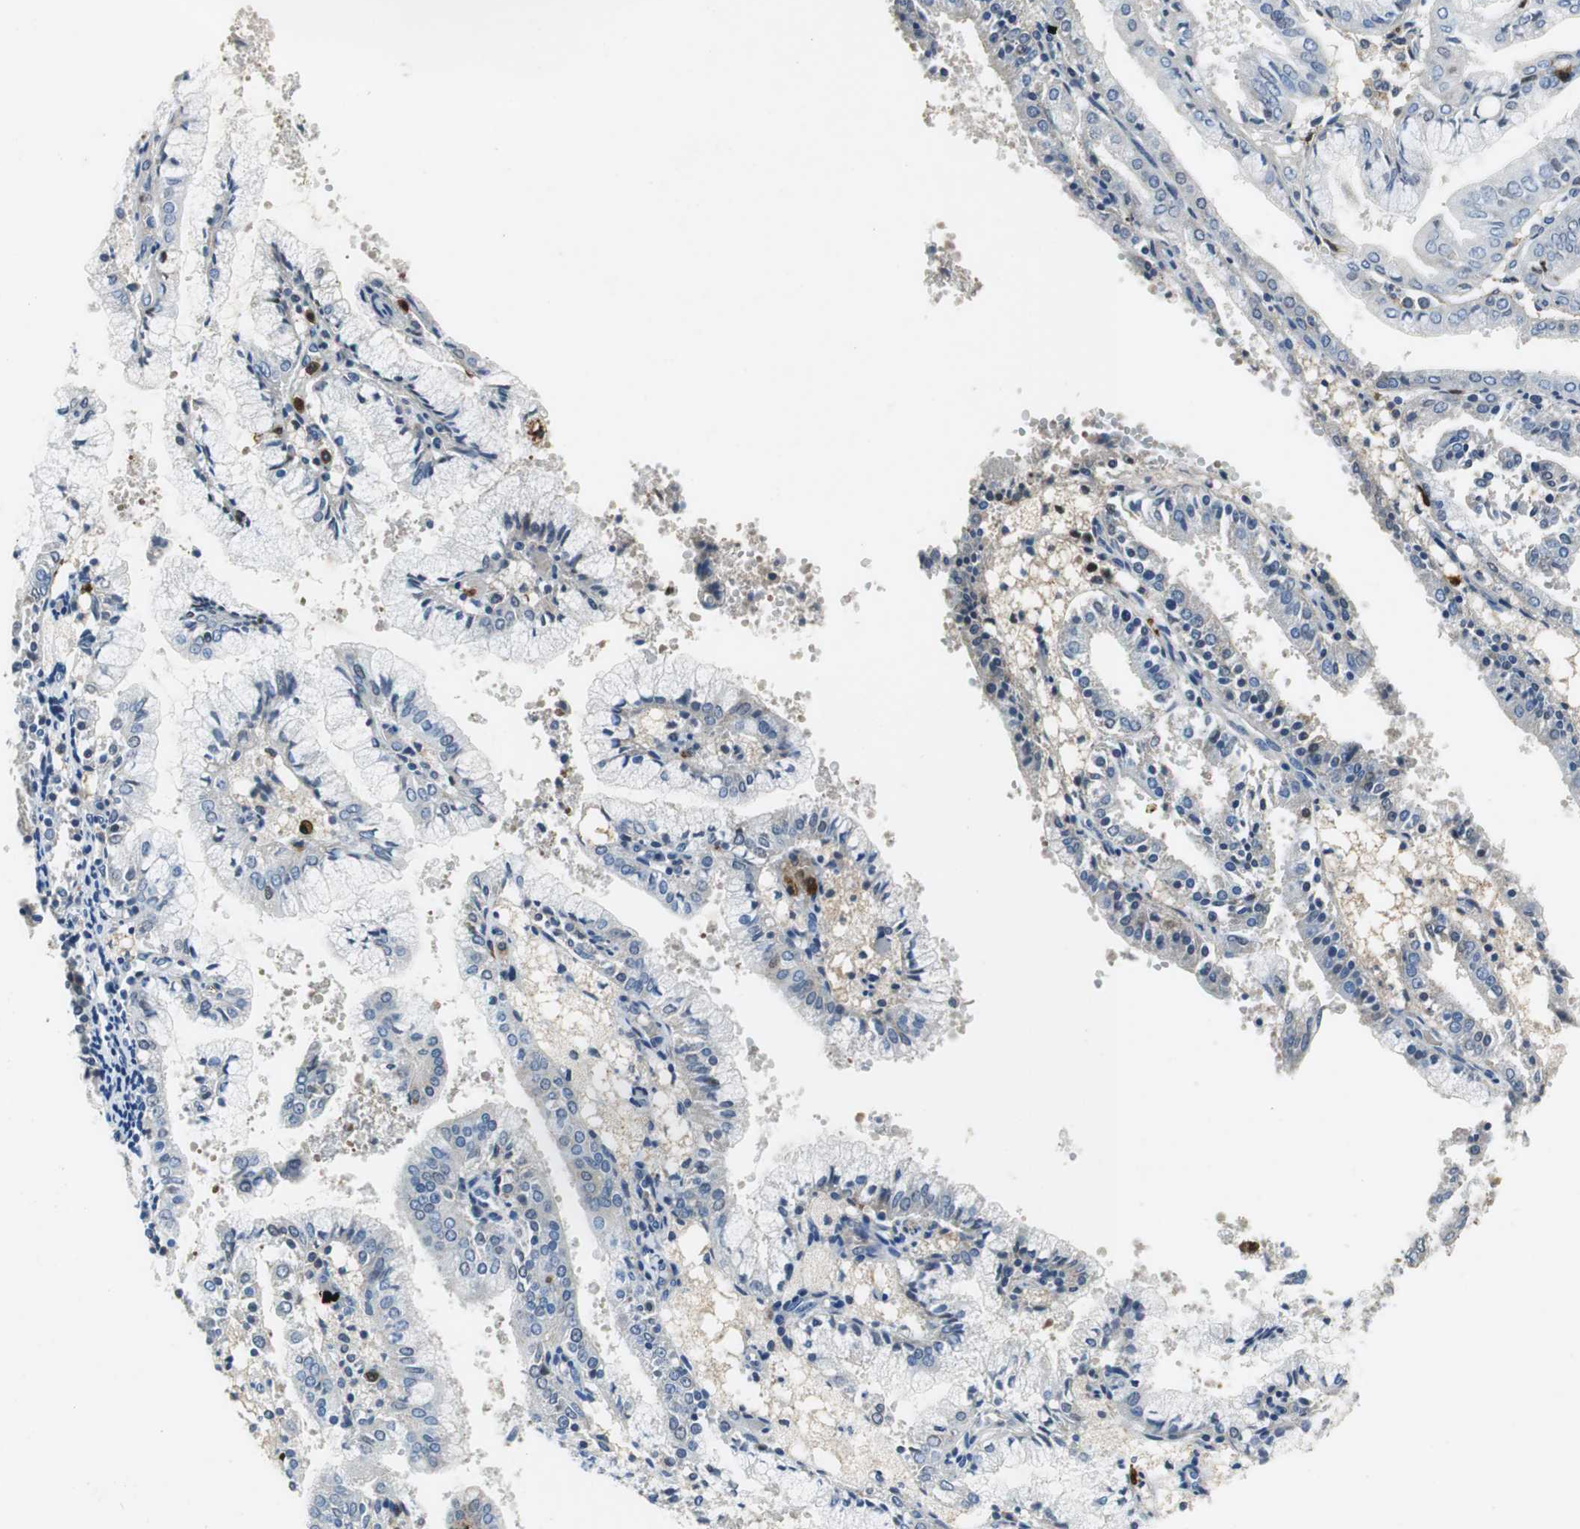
{"staining": {"intensity": "weak", "quantity": "<25%", "location": "nuclear"}, "tissue": "endometrial cancer", "cell_type": "Tumor cells", "image_type": "cancer", "snomed": [{"axis": "morphology", "description": "Adenocarcinoma, NOS"}, {"axis": "topography", "description": "Endometrium"}], "caption": "An image of human endometrial cancer is negative for staining in tumor cells. (DAB (3,3'-diaminobenzidine) immunohistochemistry, high magnification).", "gene": "ORM1", "patient": {"sex": "female", "age": 63}}